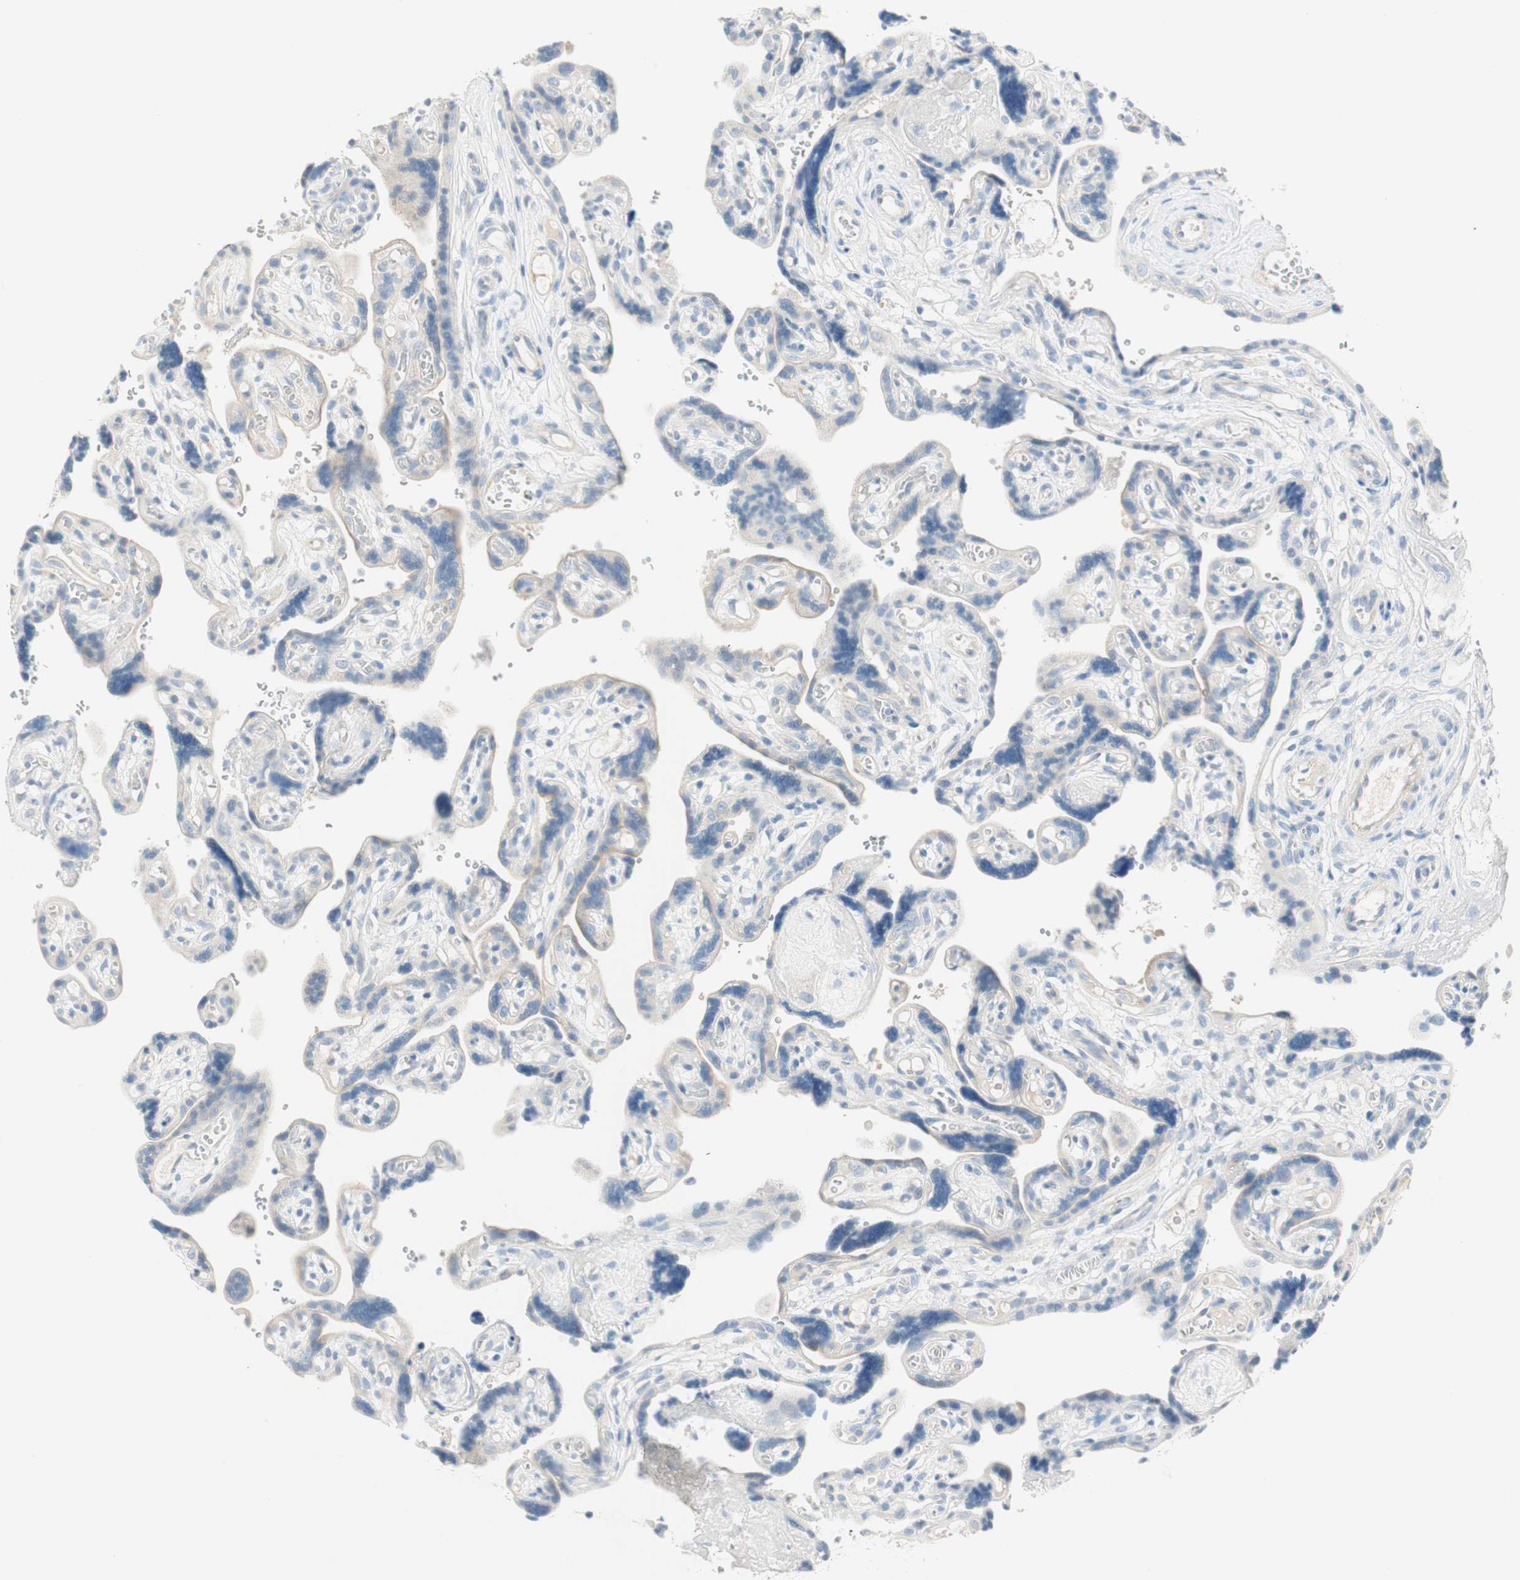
{"staining": {"intensity": "moderate", "quantity": "25%-75%", "location": "cytoplasmic/membranous"}, "tissue": "placenta", "cell_type": "Decidual cells", "image_type": "normal", "snomed": [{"axis": "morphology", "description": "Normal tissue, NOS"}, {"axis": "topography", "description": "Placenta"}], "caption": "IHC photomicrograph of normal human placenta stained for a protein (brown), which reveals medium levels of moderate cytoplasmic/membranous positivity in approximately 25%-75% of decidual cells.", "gene": "SULT1C2", "patient": {"sex": "female", "age": 30}}